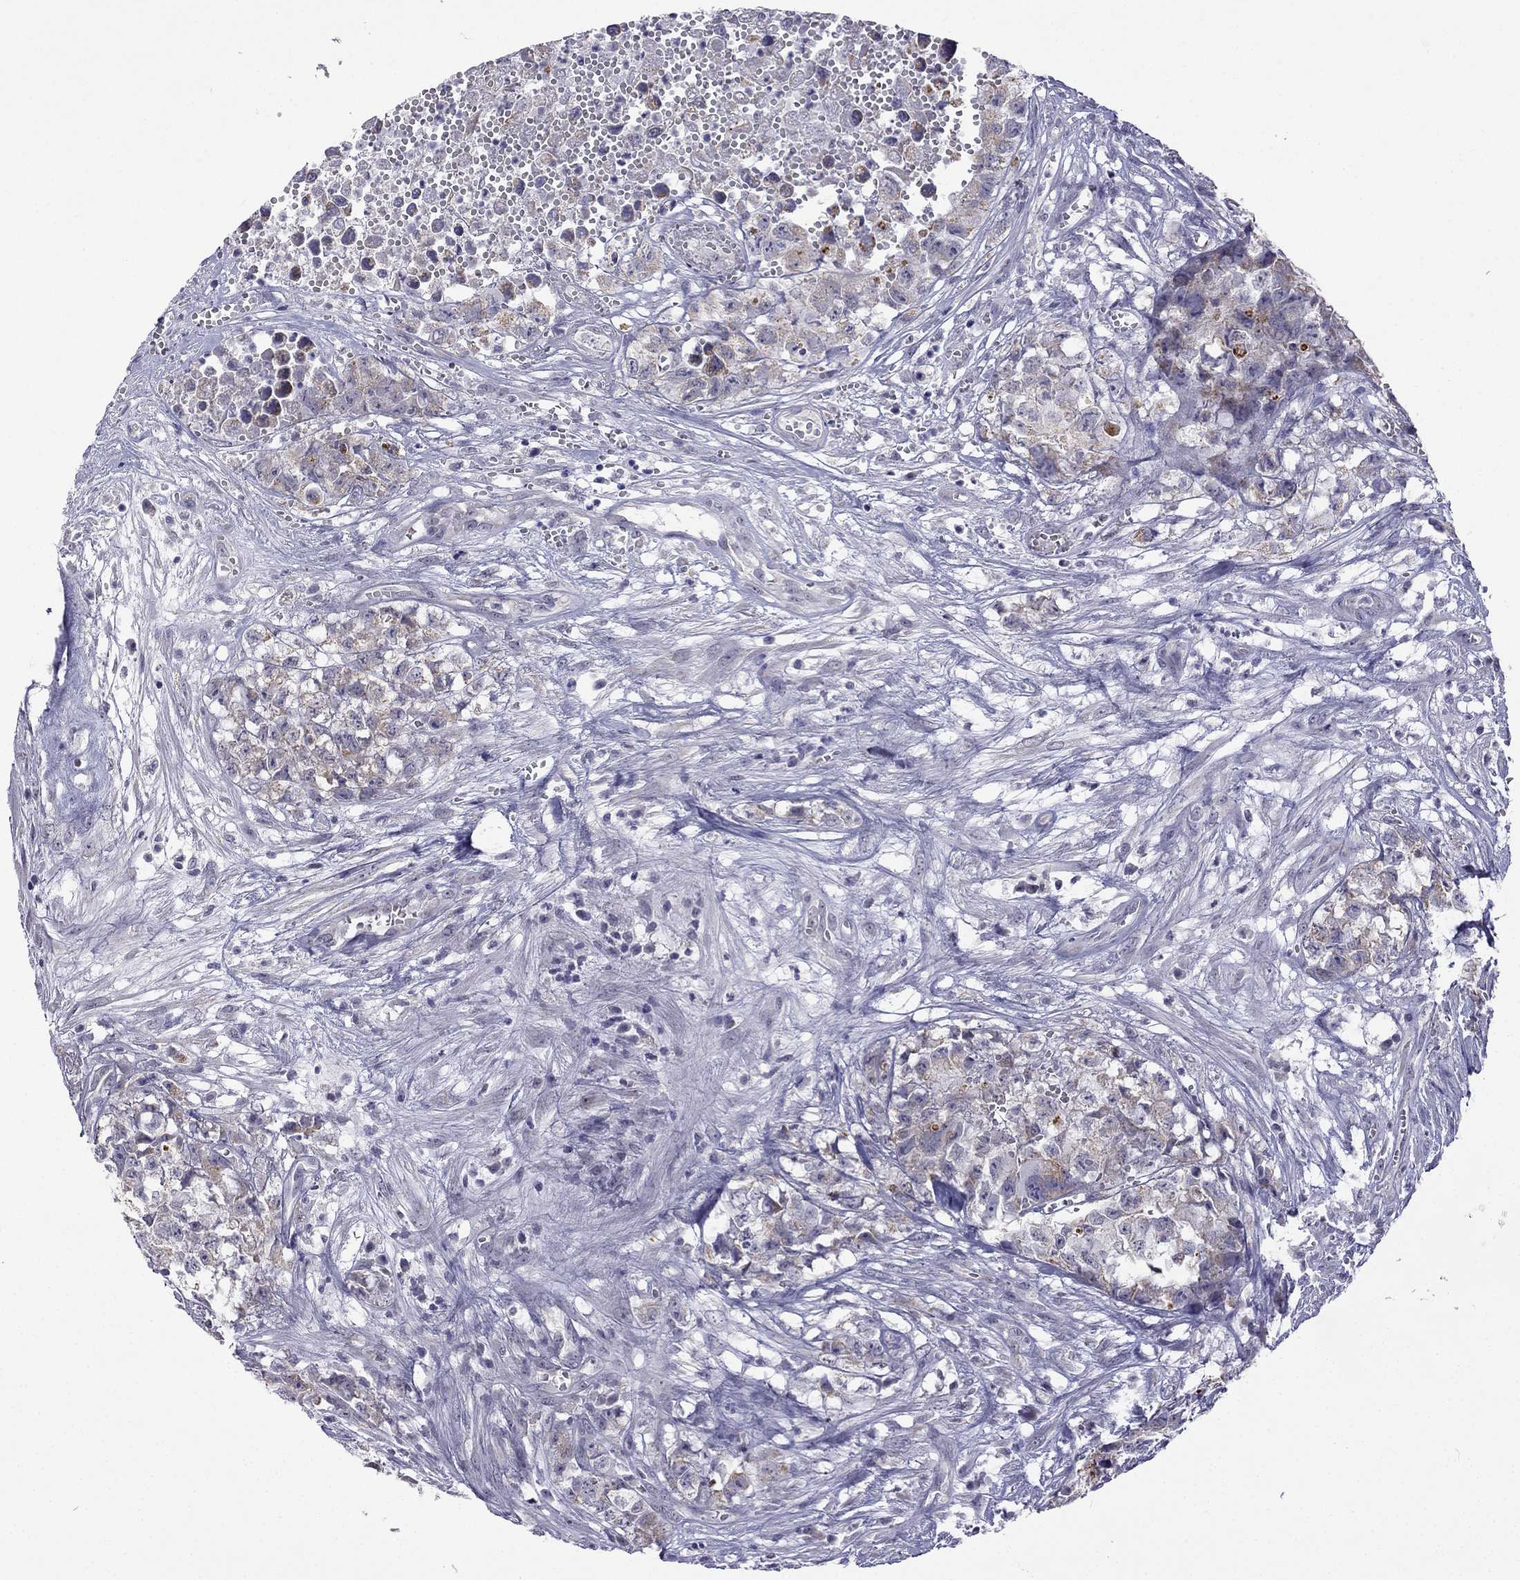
{"staining": {"intensity": "negative", "quantity": "none", "location": "none"}, "tissue": "testis cancer", "cell_type": "Tumor cells", "image_type": "cancer", "snomed": [{"axis": "morphology", "description": "Seminoma, NOS"}, {"axis": "morphology", "description": "Carcinoma, Embryonal, NOS"}, {"axis": "topography", "description": "Testis"}], "caption": "An immunohistochemistry (IHC) micrograph of testis seminoma is shown. There is no staining in tumor cells of testis seminoma.", "gene": "C5orf49", "patient": {"sex": "male", "age": 22}}